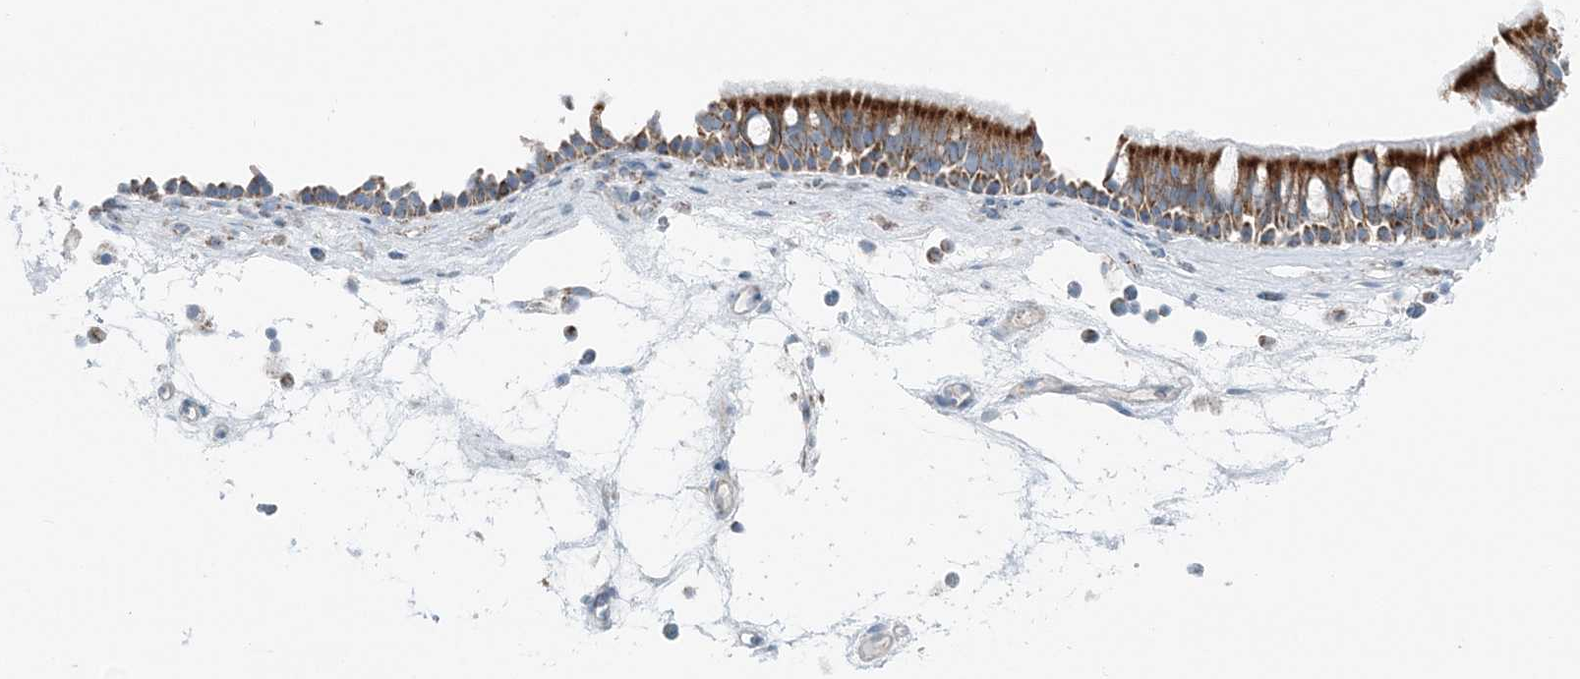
{"staining": {"intensity": "strong", "quantity": ">75%", "location": "cytoplasmic/membranous"}, "tissue": "nasopharynx", "cell_type": "Respiratory epithelial cells", "image_type": "normal", "snomed": [{"axis": "morphology", "description": "Normal tissue, NOS"}, {"axis": "morphology", "description": "Inflammation, NOS"}, {"axis": "morphology", "description": "Malignant melanoma, Metastatic site"}, {"axis": "topography", "description": "Nasopharynx"}], "caption": "About >75% of respiratory epithelial cells in benign human nasopharynx show strong cytoplasmic/membranous protein positivity as visualized by brown immunohistochemical staining.", "gene": "INTU", "patient": {"sex": "male", "age": 70}}